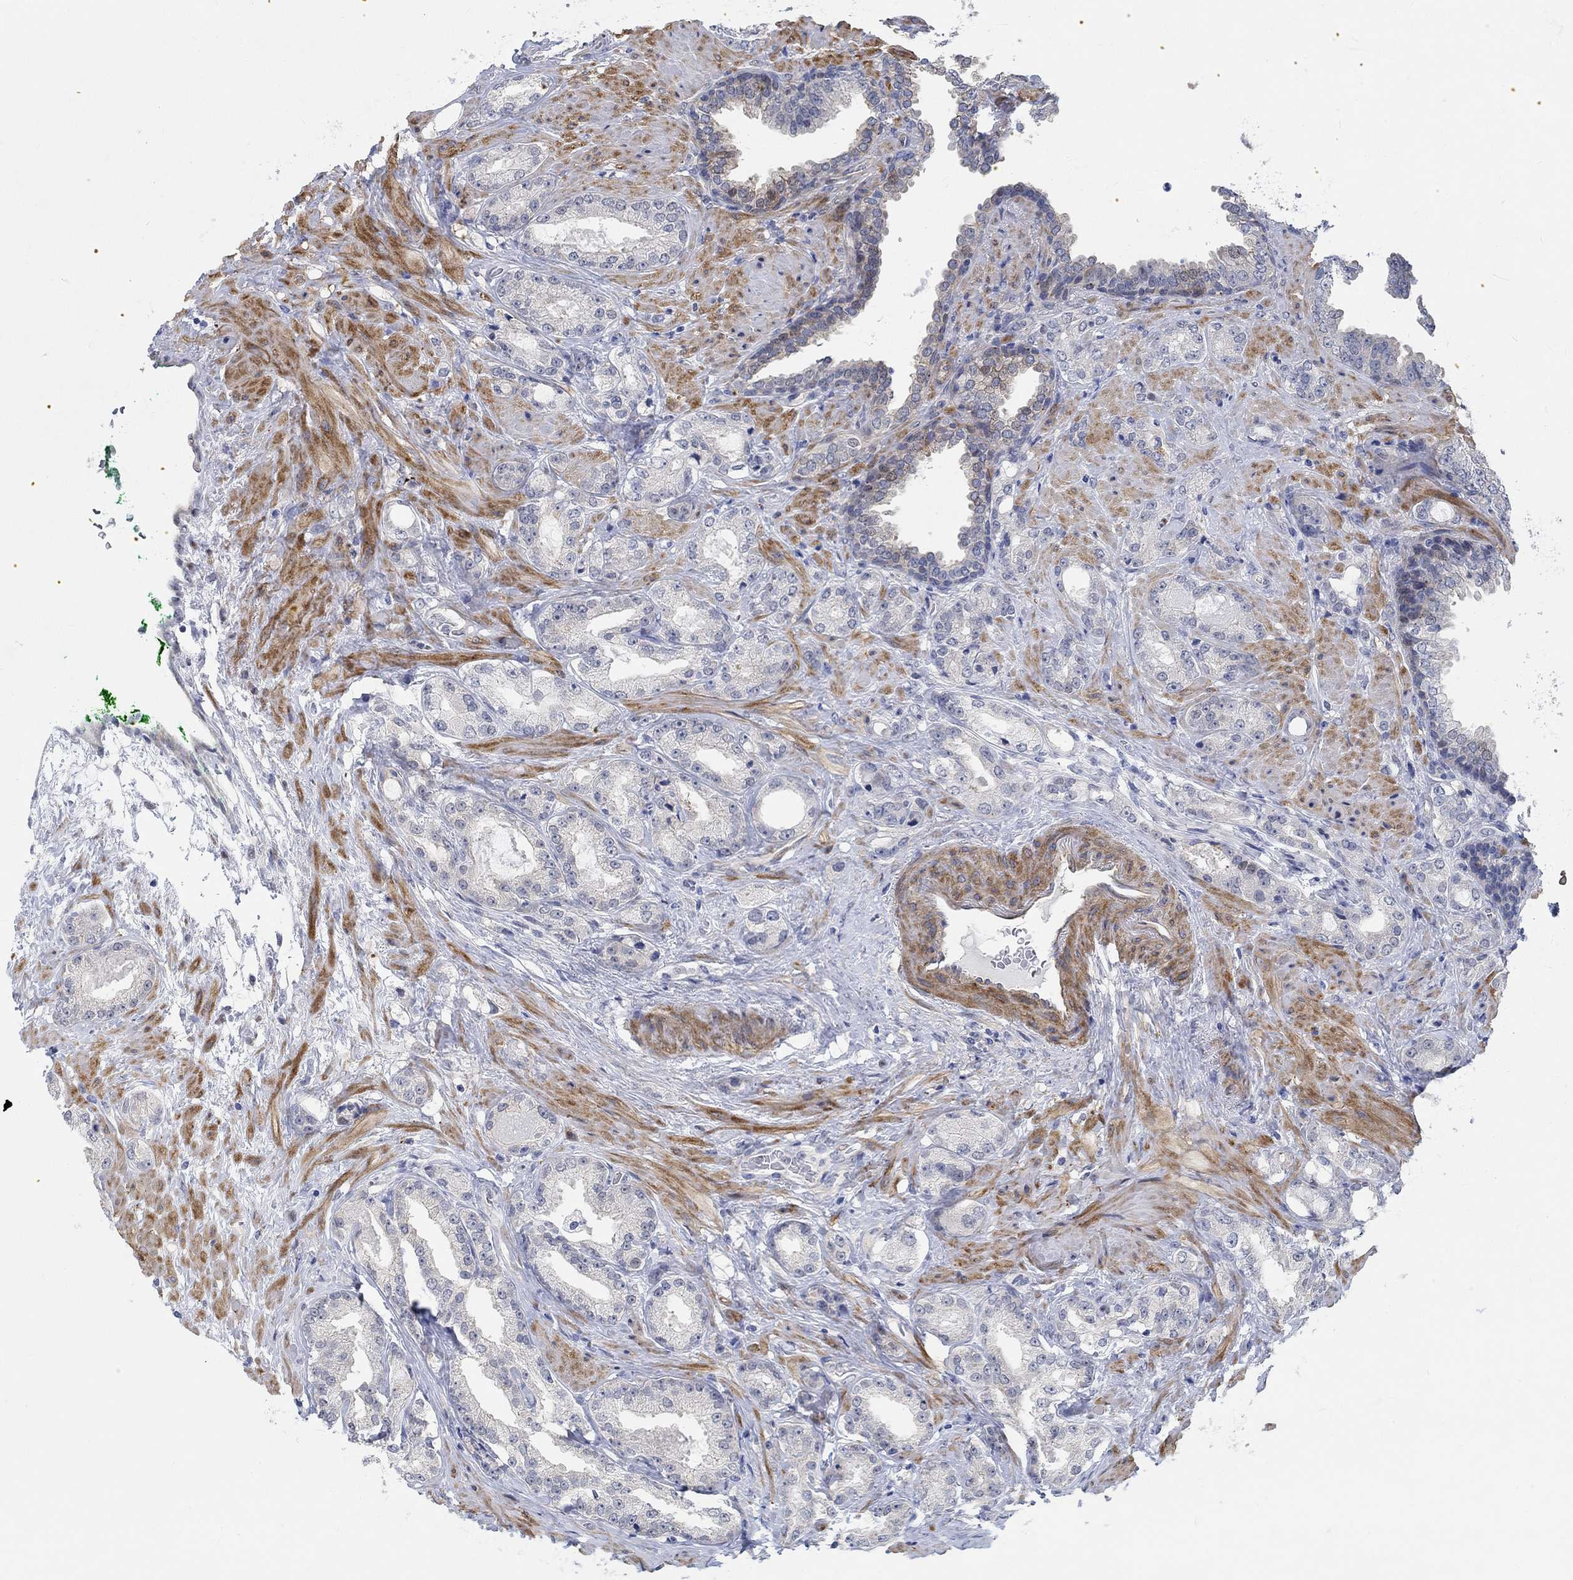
{"staining": {"intensity": "negative", "quantity": "none", "location": "none"}, "tissue": "prostate cancer", "cell_type": "Tumor cells", "image_type": "cancer", "snomed": [{"axis": "morphology", "description": "Adenocarcinoma, Low grade"}, {"axis": "topography", "description": "Prostate"}], "caption": "Immunohistochemical staining of human prostate low-grade adenocarcinoma demonstrates no significant positivity in tumor cells.", "gene": "KCNH8", "patient": {"sex": "male", "age": 68}}